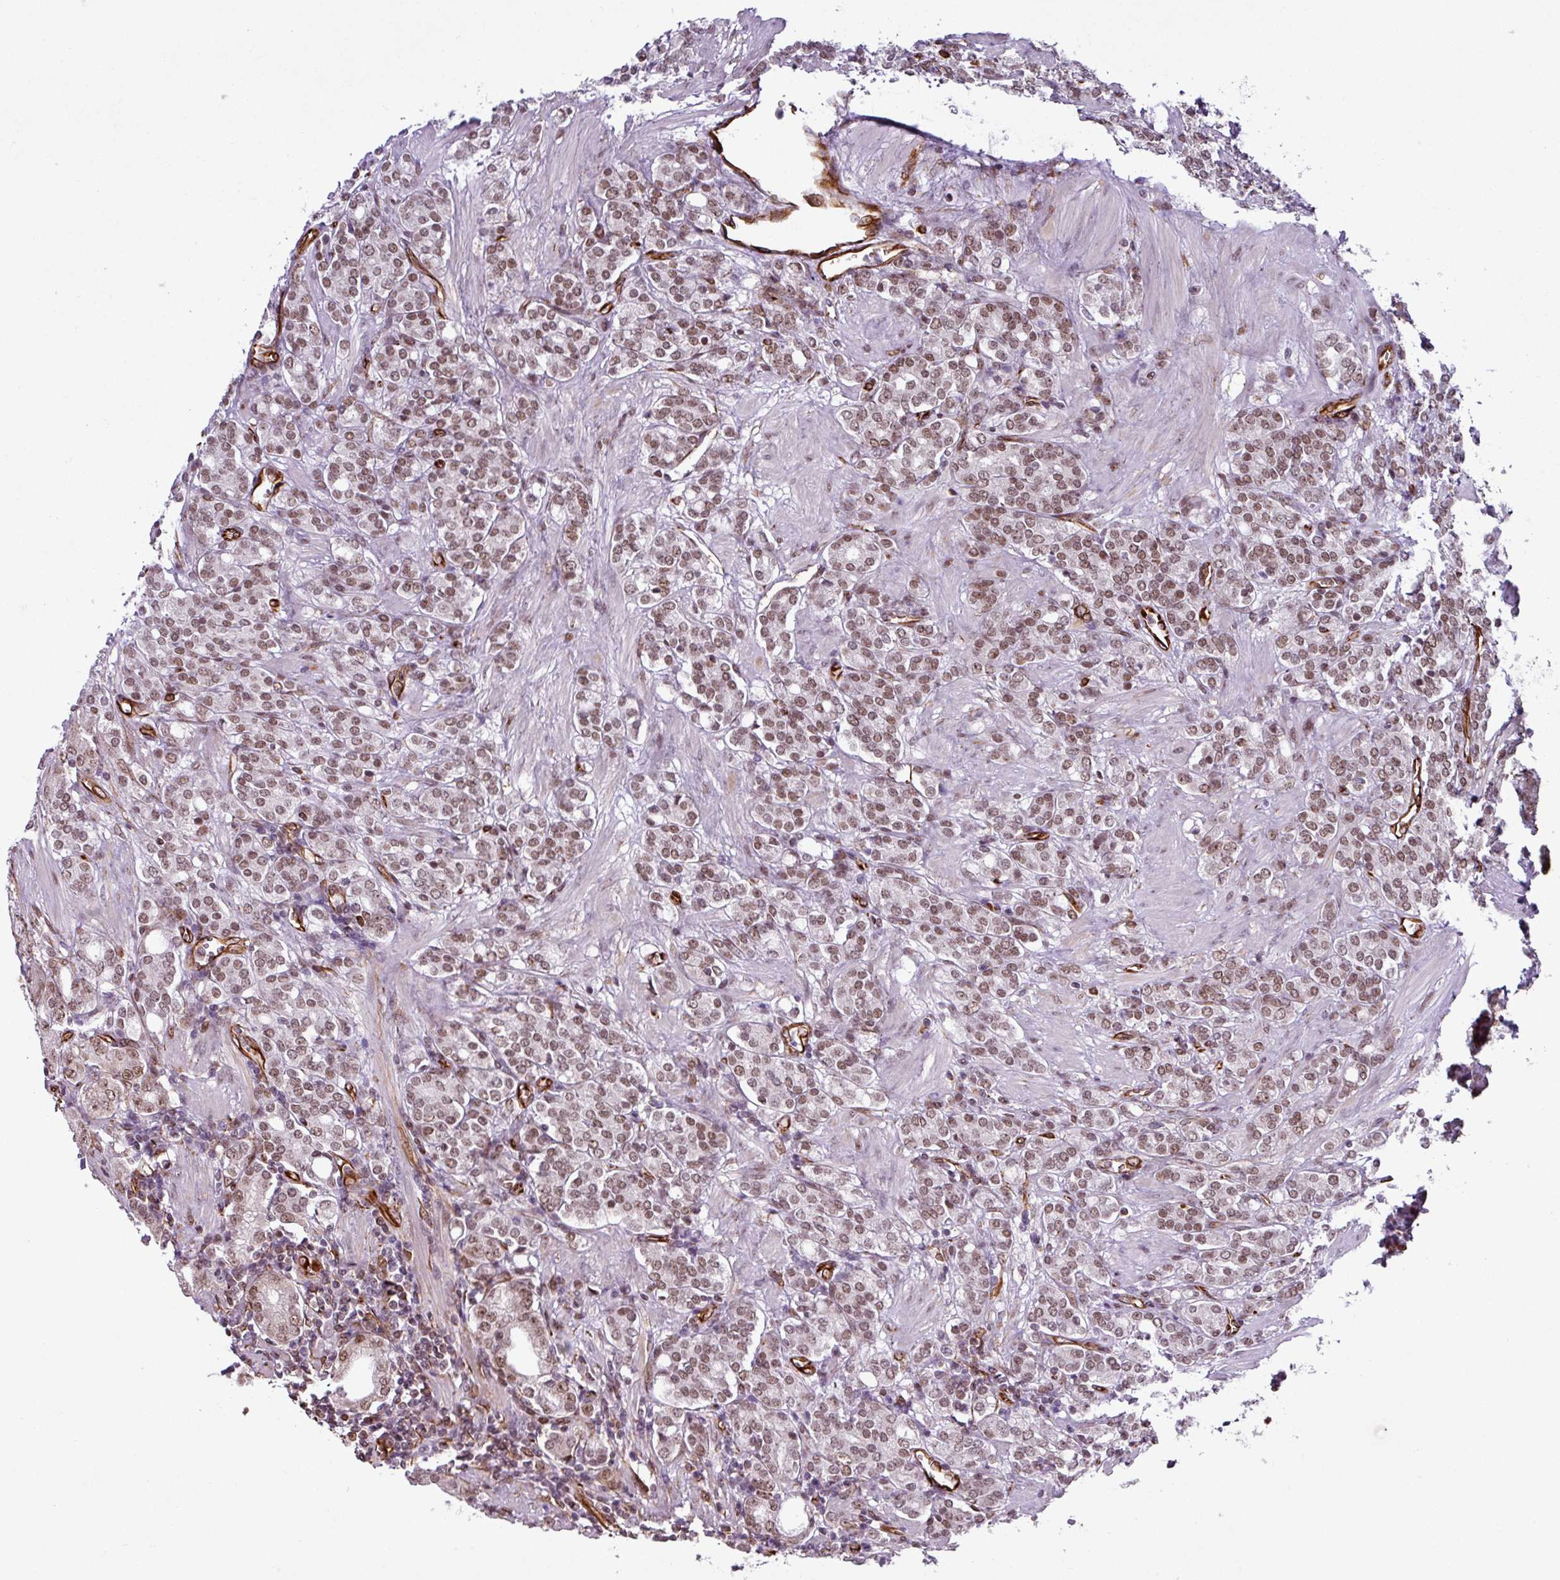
{"staining": {"intensity": "moderate", "quantity": ">75%", "location": "nuclear"}, "tissue": "prostate cancer", "cell_type": "Tumor cells", "image_type": "cancer", "snomed": [{"axis": "morphology", "description": "Adenocarcinoma, High grade"}, {"axis": "topography", "description": "Prostate"}], "caption": "Immunohistochemical staining of prostate cancer (adenocarcinoma (high-grade)) shows medium levels of moderate nuclear protein positivity in approximately >75% of tumor cells.", "gene": "CHD3", "patient": {"sex": "male", "age": 62}}